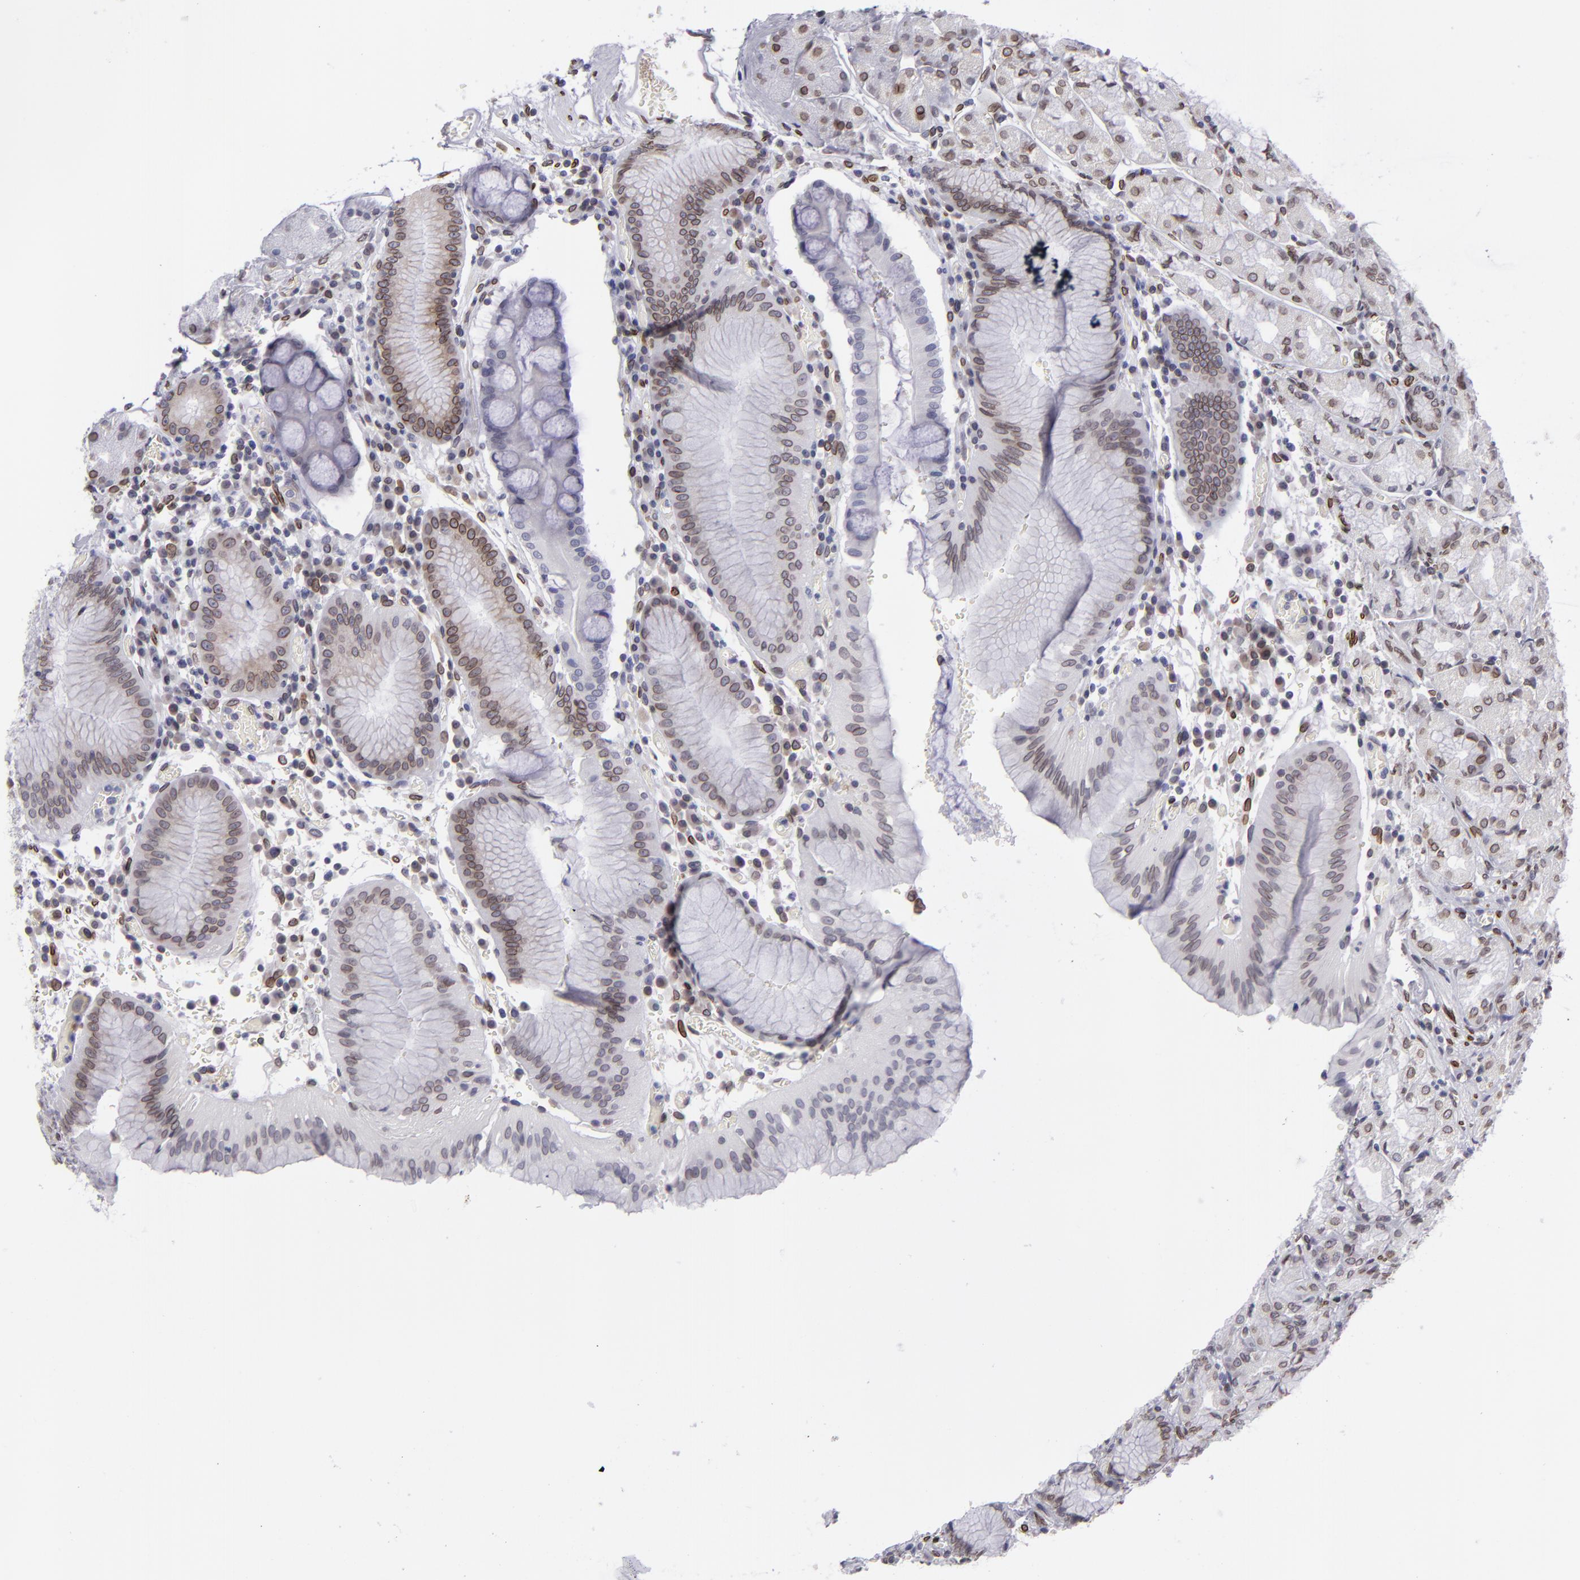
{"staining": {"intensity": "weak", "quantity": ">75%", "location": "nuclear"}, "tissue": "stomach", "cell_type": "Glandular cells", "image_type": "normal", "snomed": [{"axis": "morphology", "description": "Normal tissue, NOS"}, {"axis": "topography", "description": "Stomach, lower"}], "caption": "Approximately >75% of glandular cells in unremarkable human stomach demonstrate weak nuclear protein staining as visualized by brown immunohistochemical staining.", "gene": "EMD", "patient": {"sex": "female", "age": 73}}